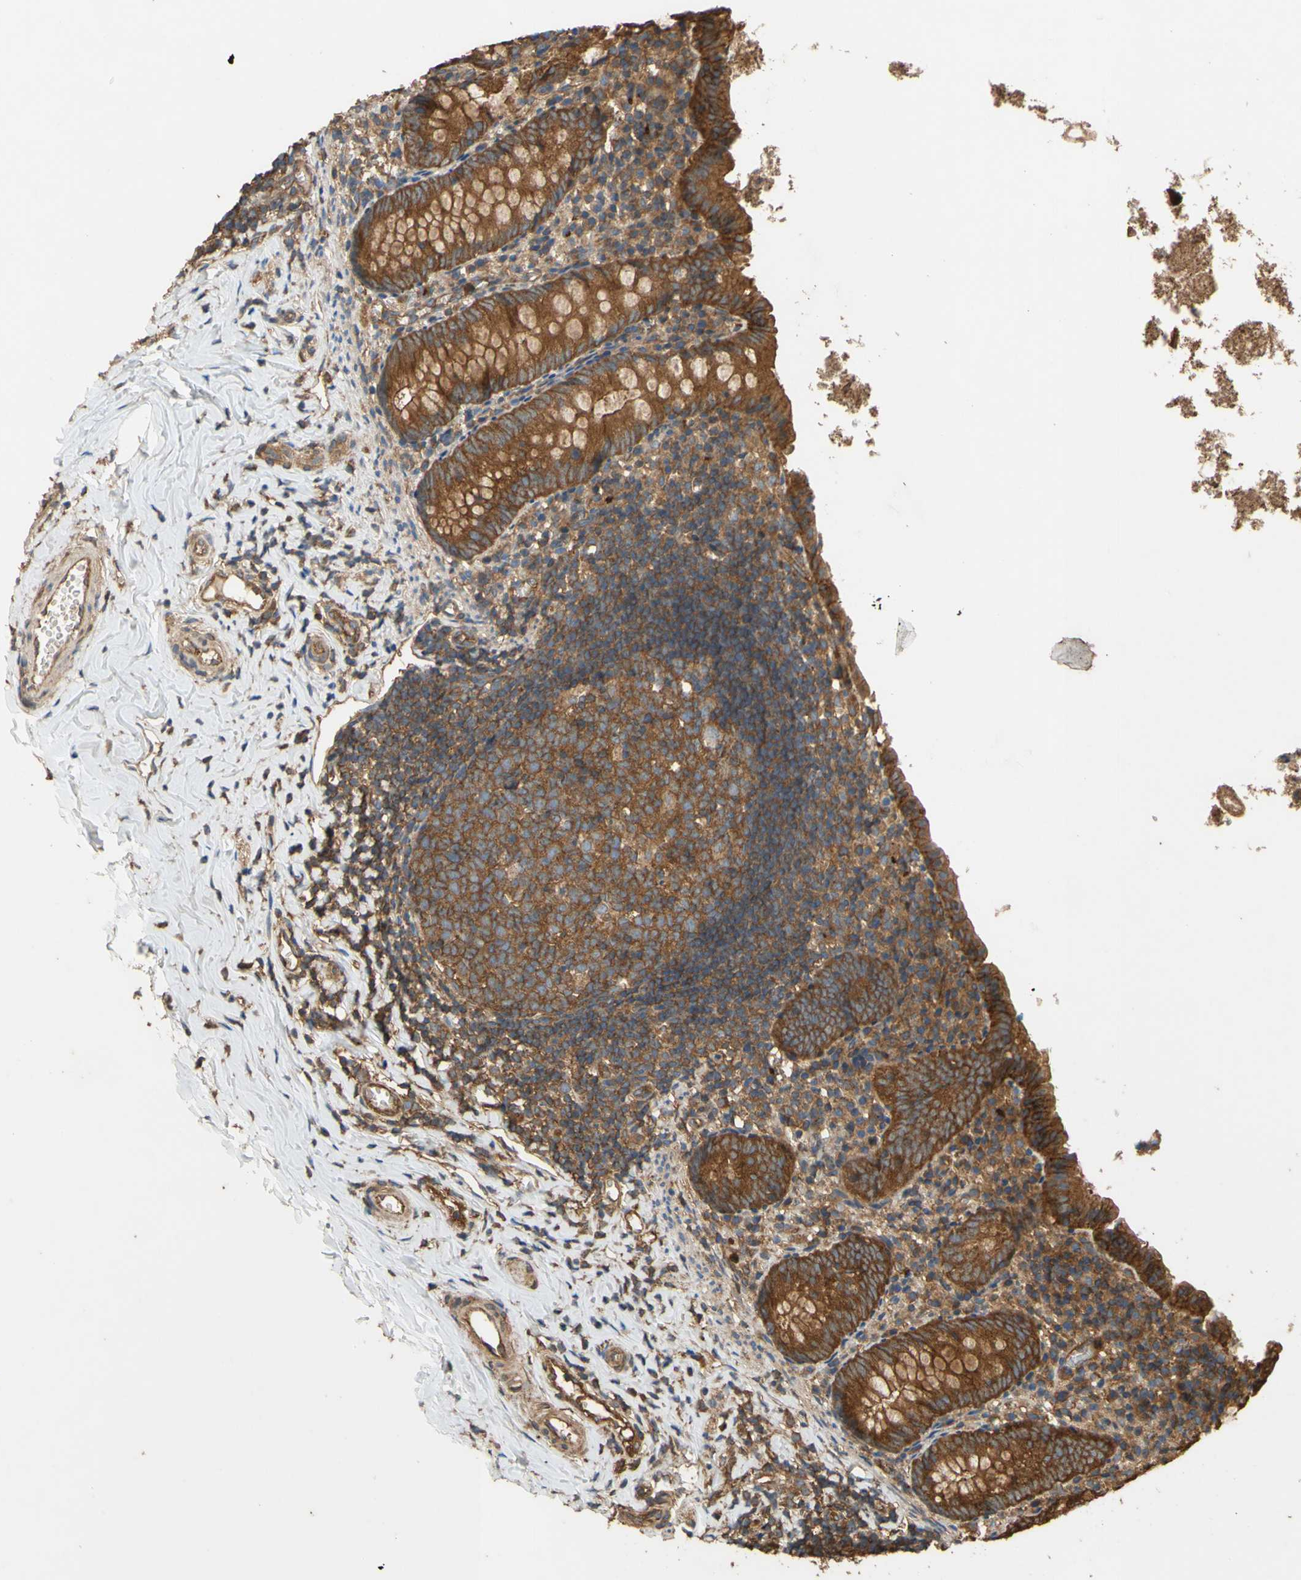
{"staining": {"intensity": "strong", "quantity": ">75%", "location": "cytoplasmic/membranous"}, "tissue": "appendix", "cell_type": "Glandular cells", "image_type": "normal", "snomed": [{"axis": "morphology", "description": "Normal tissue, NOS"}, {"axis": "topography", "description": "Appendix"}], "caption": "Protein expression analysis of normal human appendix reveals strong cytoplasmic/membranous expression in about >75% of glandular cells. The staining was performed using DAB, with brown indicating positive protein expression. Nuclei are stained blue with hematoxylin.", "gene": "CTTN", "patient": {"sex": "female", "age": 10}}